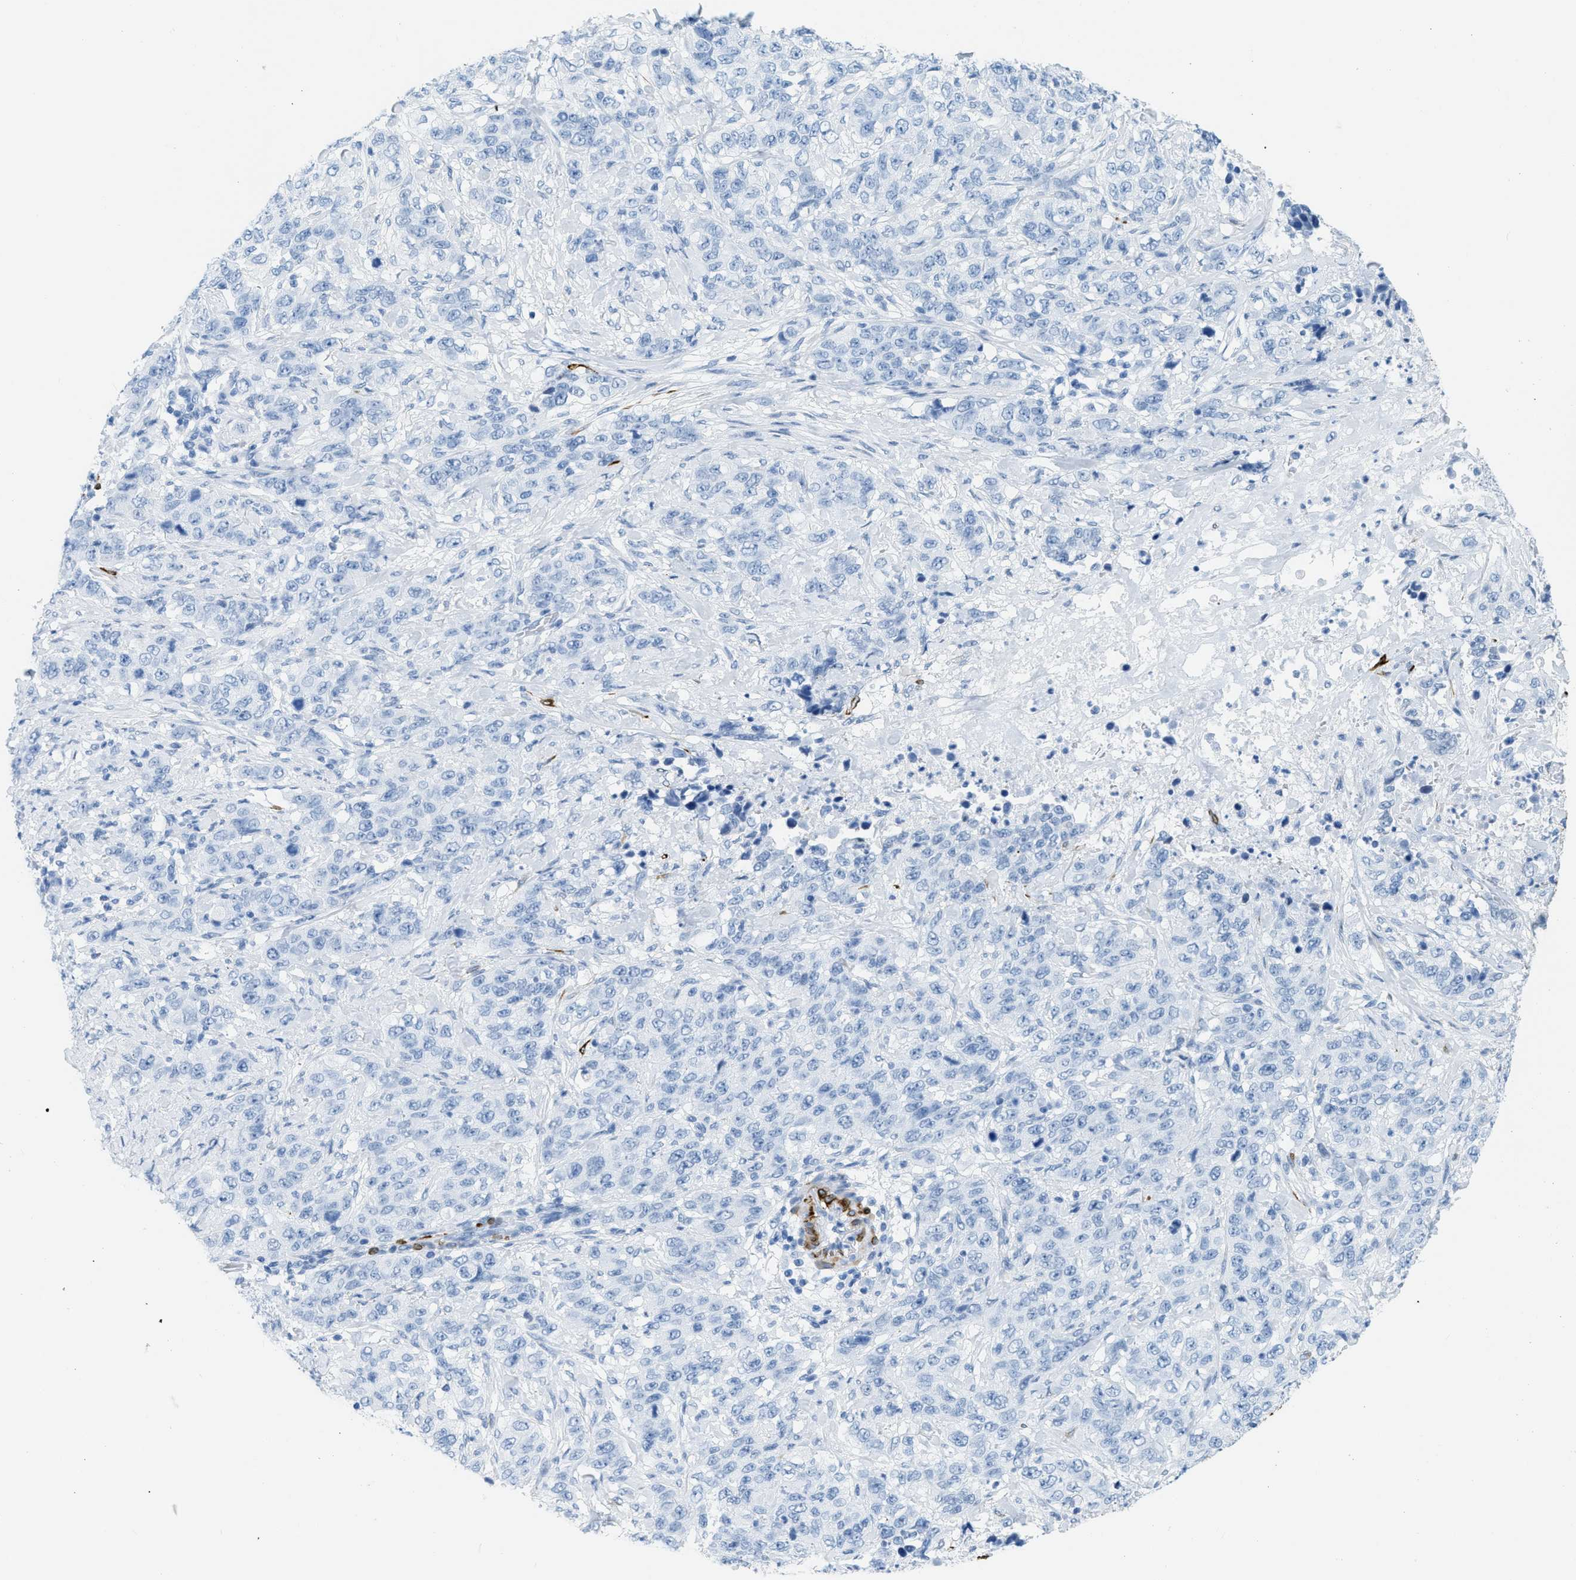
{"staining": {"intensity": "negative", "quantity": "none", "location": "none"}, "tissue": "stomach cancer", "cell_type": "Tumor cells", "image_type": "cancer", "snomed": [{"axis": "morphology", "description": "Adenocarcinoma, NOS"}, {"axis": "topography", "description": "Stomach"}], "caption": "IHC image of neoplastic tissue: stomach adenocarcinoma stained with DAB reveals no significant protein staining in tumor cells.", "gene": "DES", "patient": {"sex": "male", "age": 48}}